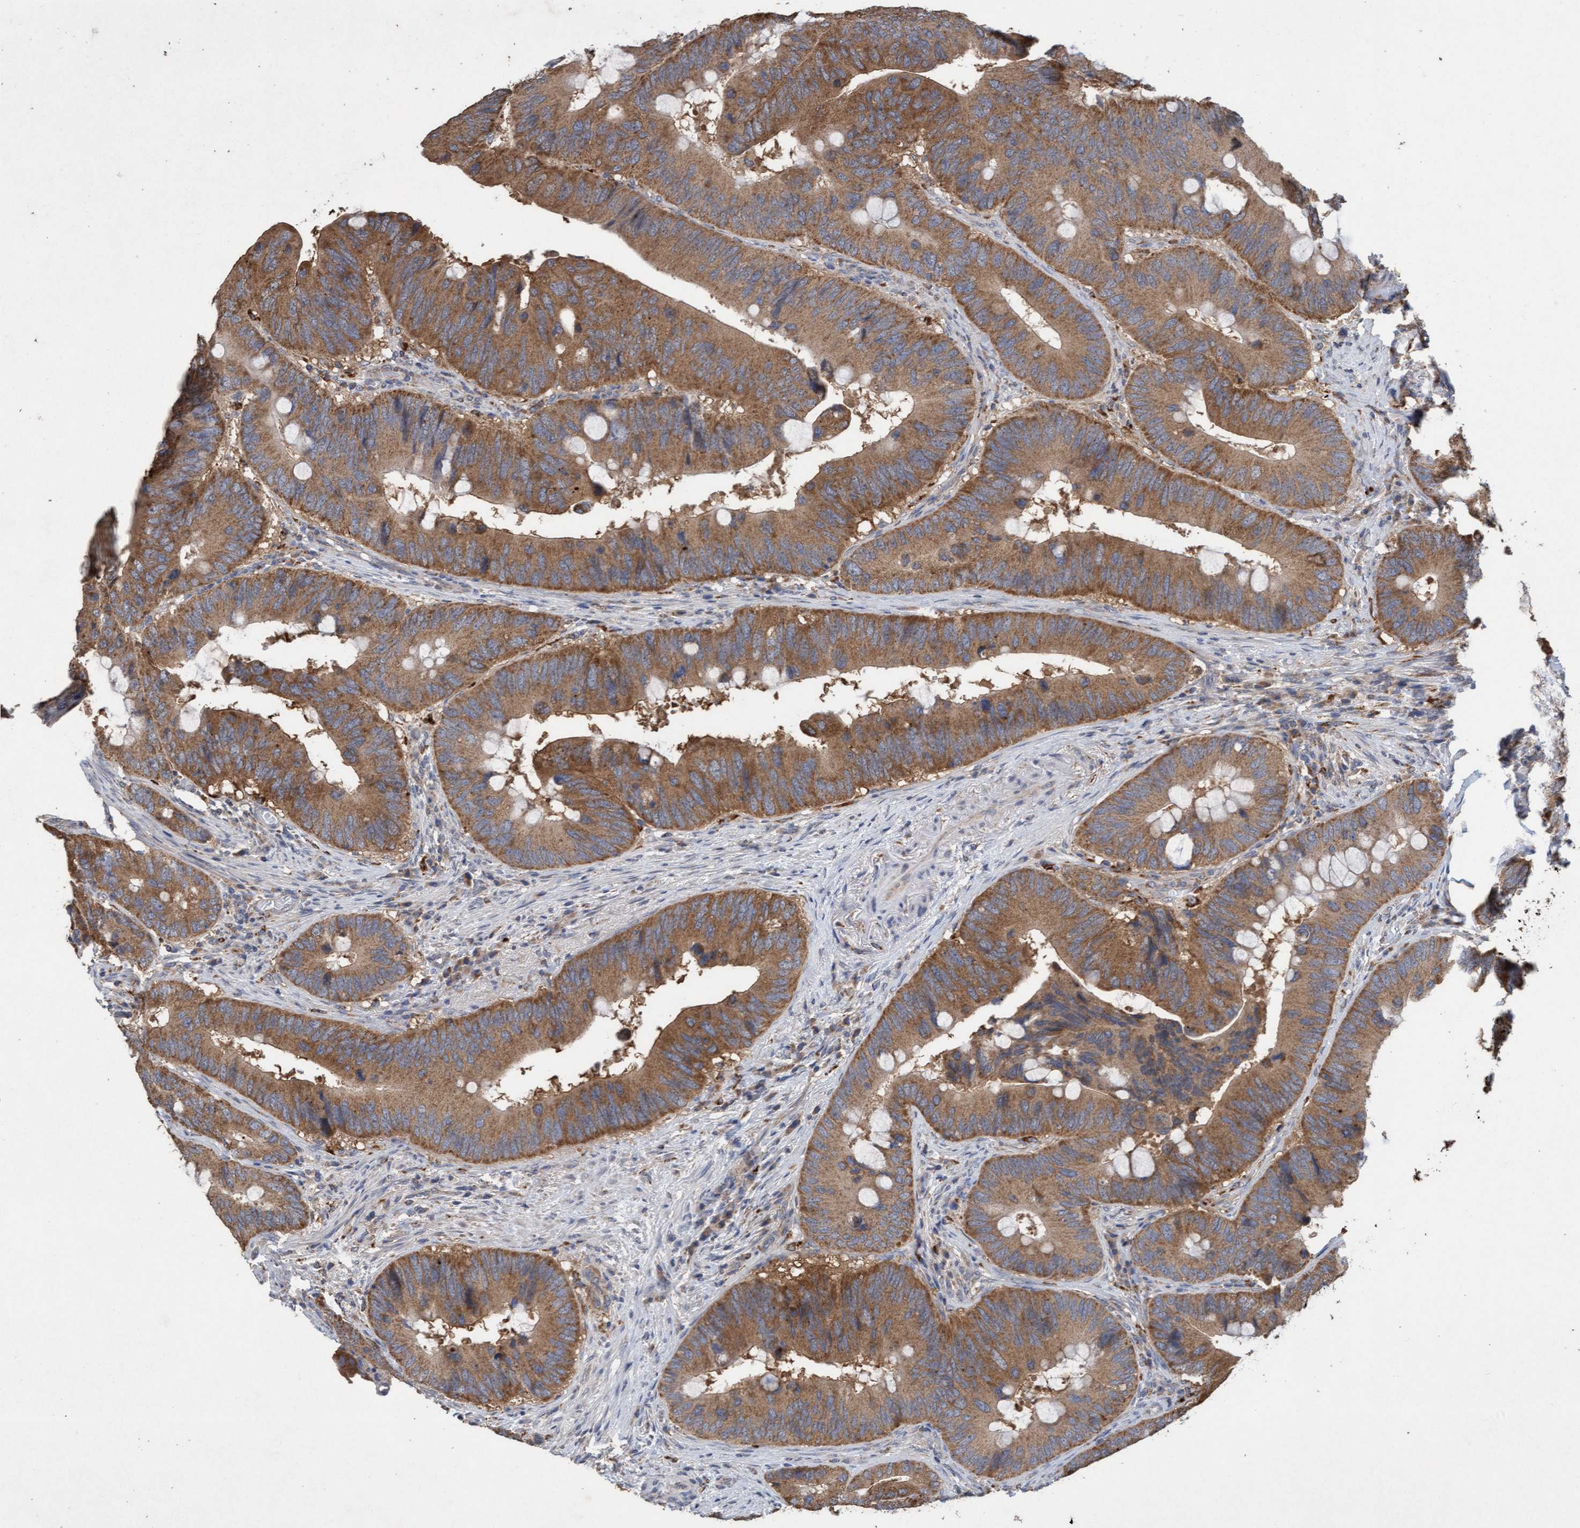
{"staining": {"intensity": "moderate", "quantity": ">75%", "location": "cytoplasmic/membranous"}, "tissue": "colorectal cancer", "cell_type": "Tumor cells", "image_type": "cancer", "snomed": [{"axis": "morphology", "description": "Adenocarcinoma, NOS"}, {"axis": "topography", "description": "Colon"}], "caption": "A high-resolution micrograph shows immunohistochemistry staining of colorectal cancer (adenocarcinoma), which displays moderate cytoplasmic/membranous expression in approximately >75% of tumor cells.", "gene": "ATPAF2", "patient": {"sex": "male", "age": 71}}